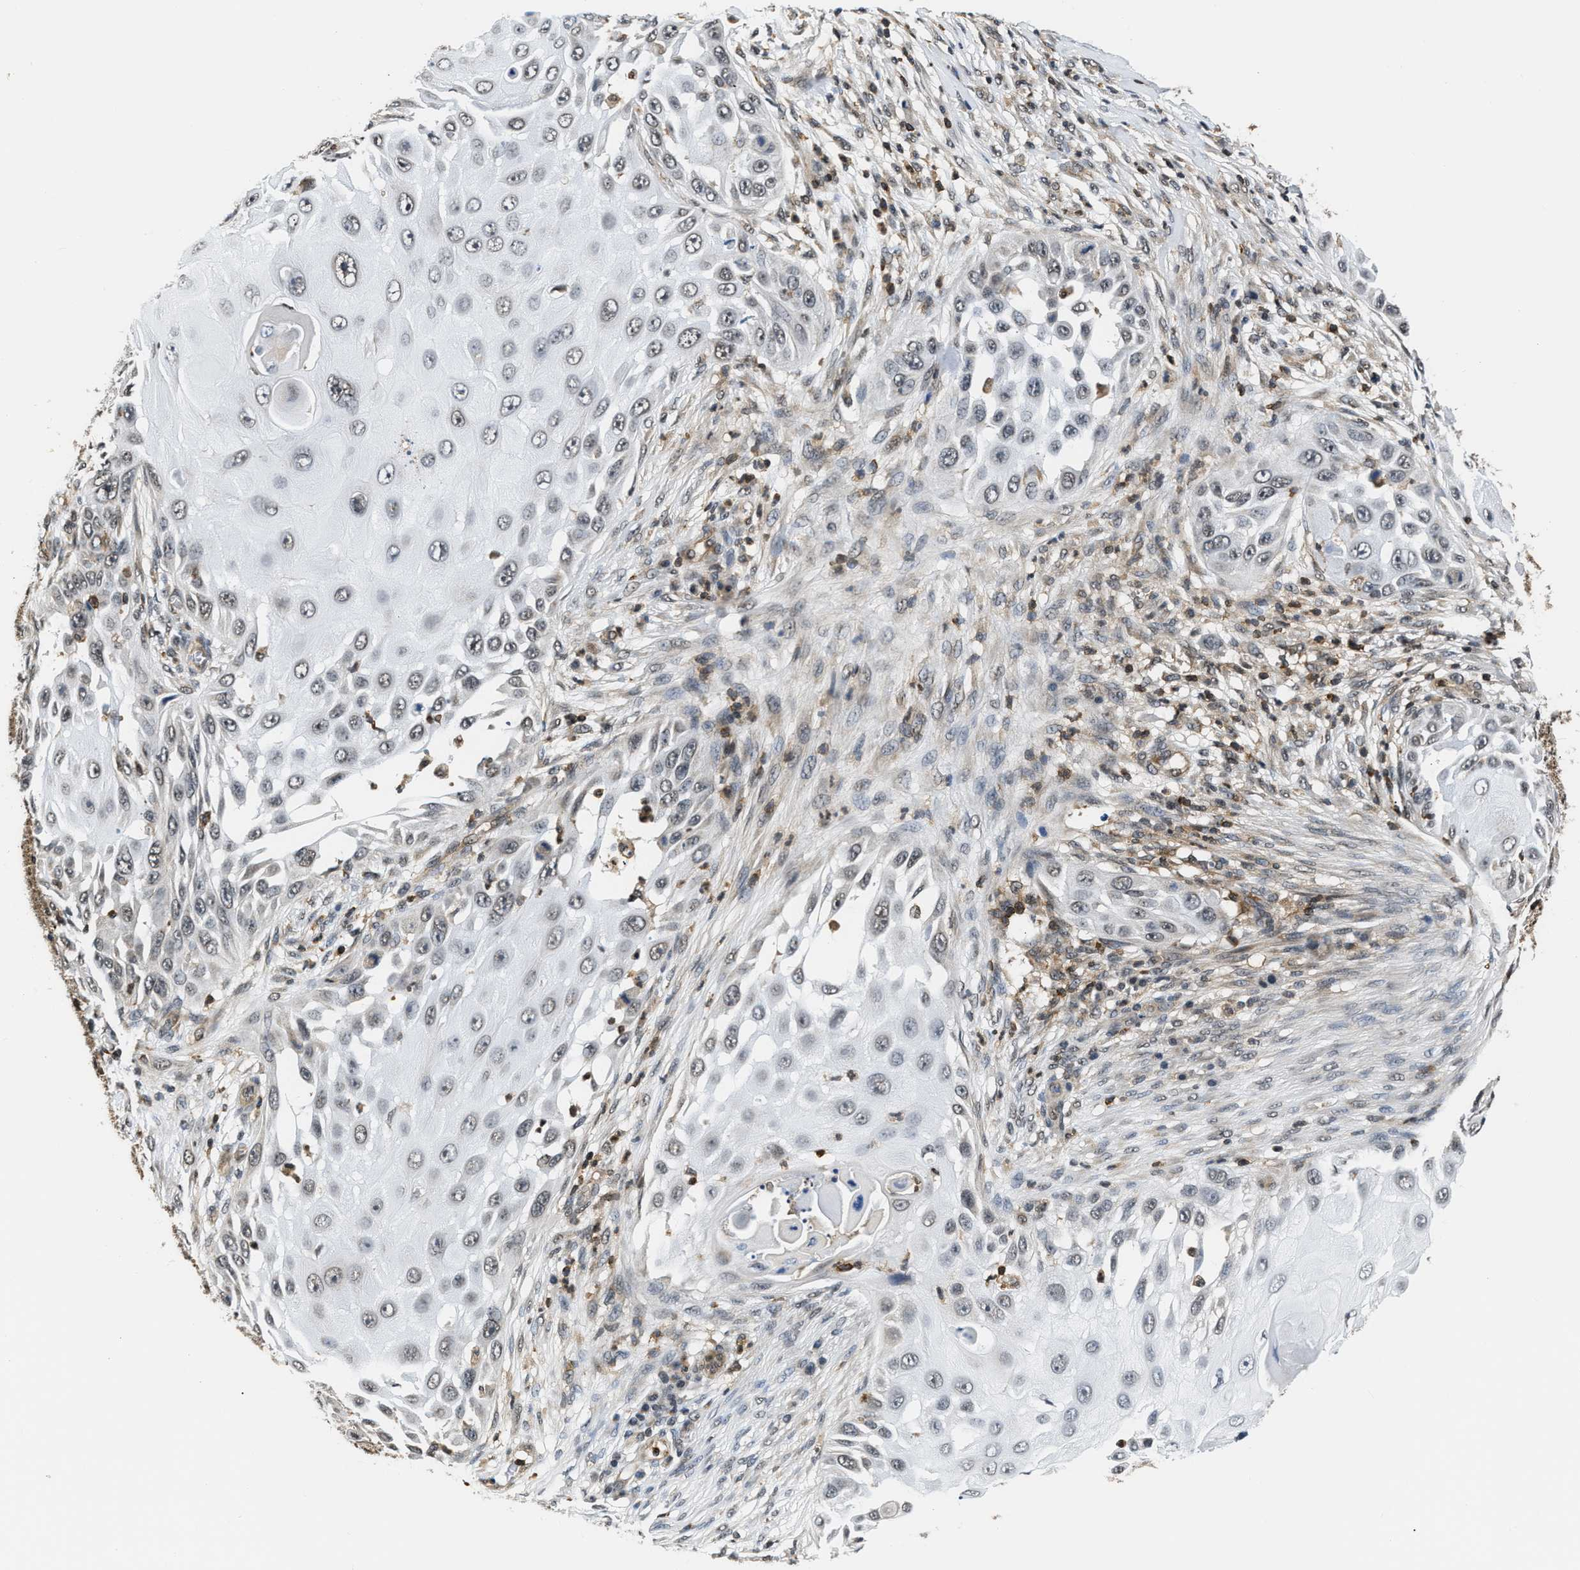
{"staining": {"intensity": "weak", "quantity": "<25%", "location": "nuclear"}, "tissue": "skin cancer", "cell_type": "Tumor cells", "image_type": "cancer", "snomed": [{"axis": "morphology", "description": "Squamous cell carcinoma, NOS"}, {"axis": "topography", "description": "Skin"}], "caption": "Tumor cells show no significant protein expression in skin cancer.", "gene": "STK10", "patient": {"sex": "female", "age": 44}}